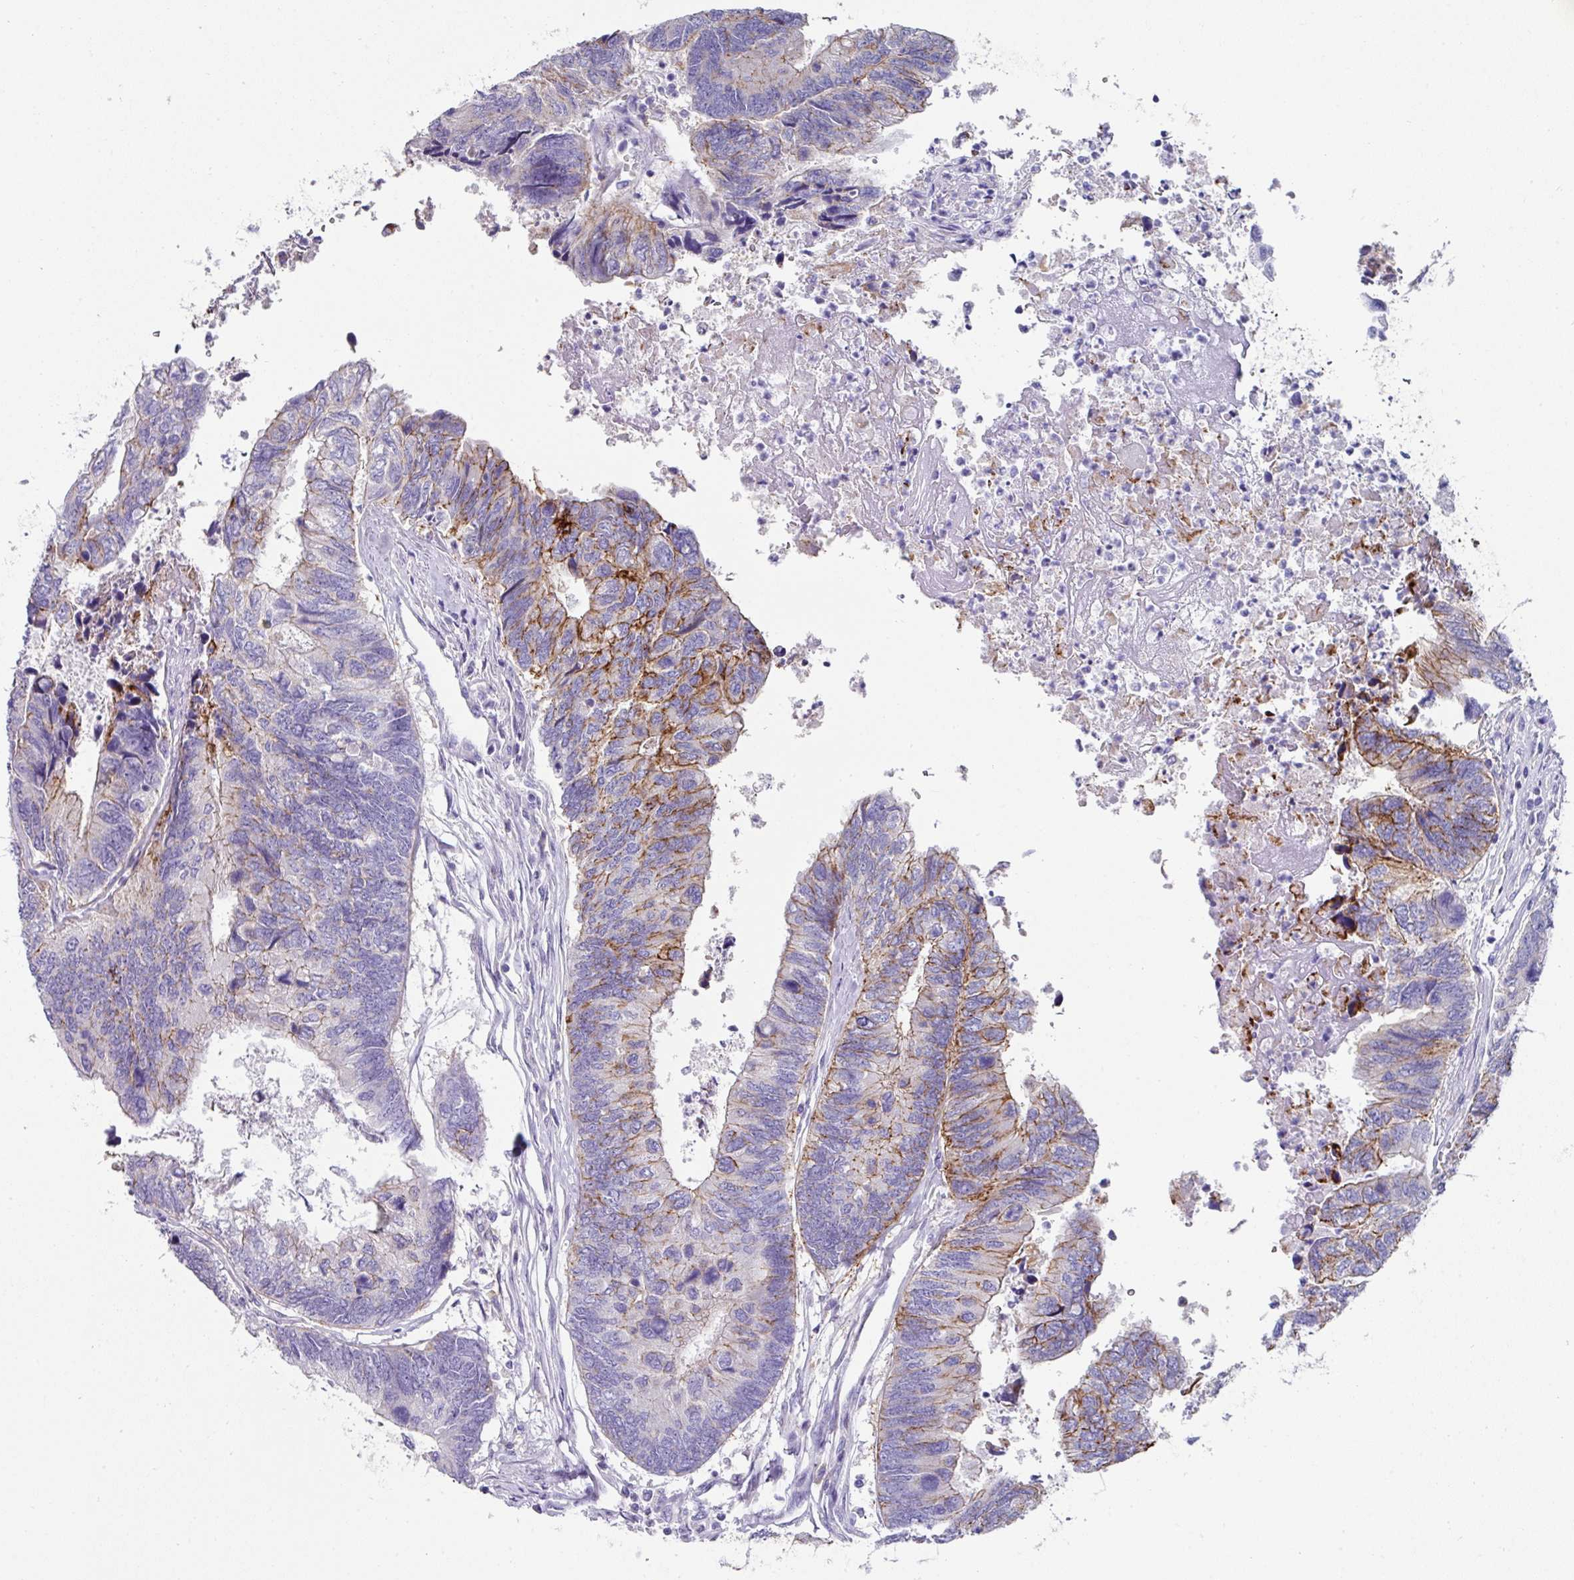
{"staining": {"intensity": "moderate", "quantity": "<25%", "location": "cytoplasmic/membranous"}, "tissue": "colorectal cancer", "cell_type": "Tumor cells", "image_type": "cancer", "snomed": [{"axis": "morphology", "description": "Adenocarcinoma, NOS"}, {"axis": "topography", "description": "Colon"}], "caption": "A micrograph of adenocarcinoma (colorectal) stained for a protein demonstrates moderate cytoplasmic/membranous brown staining in tumor cells.", "gene": "CLDN1", "patient": {"sex": "female", "age": 67}}